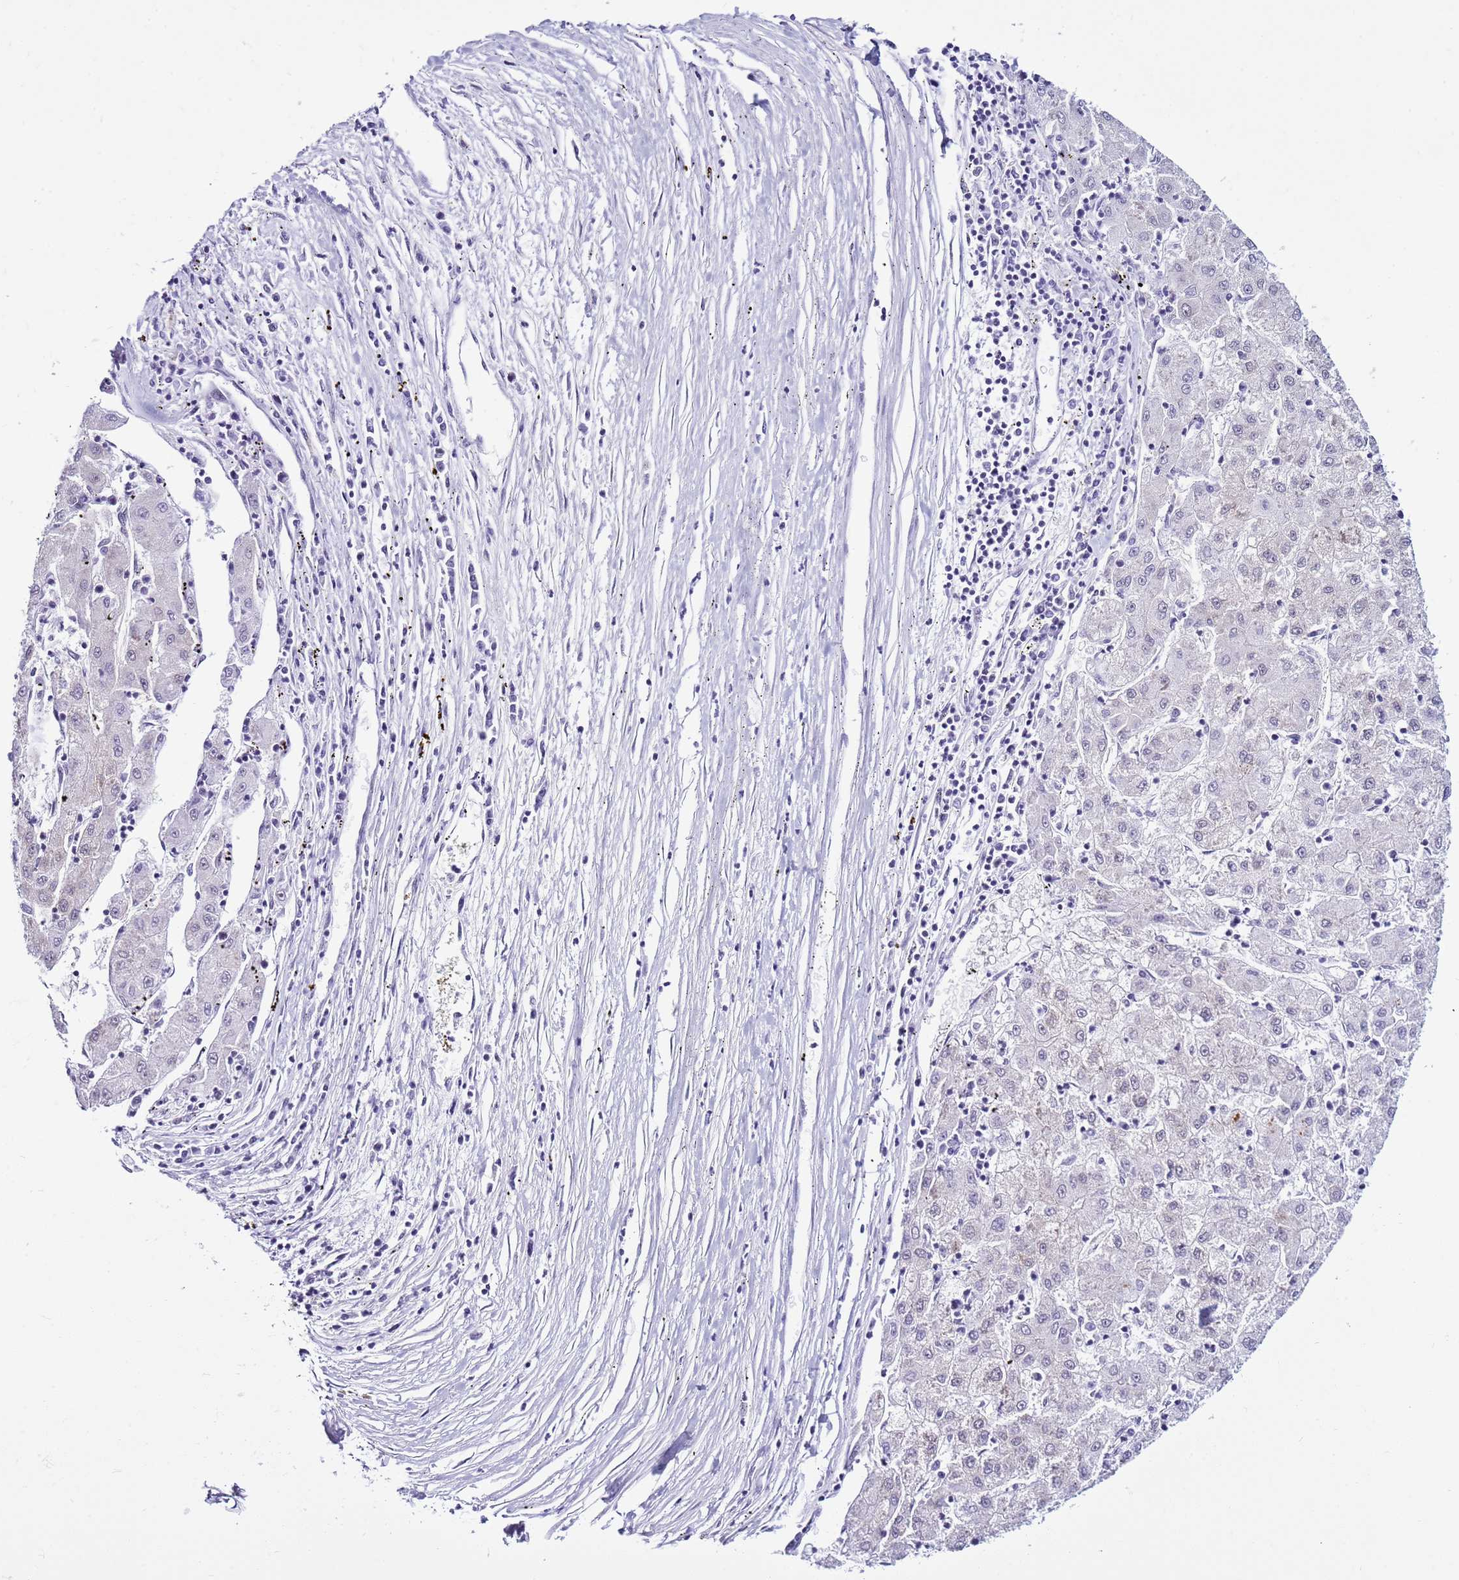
{"staining": {"intensity": "negative", "quantity": "none", "location": "none"}, "tissue": "liver cancer", "cell_type": "Tumor cells", "image_type": "cancer", "snomed": [{"axis": "morphology", "description": "Carcinoma, Hepatocellular, NOS"}, {"axis": "topography", "description": "Liver"}], "caption": "Human liver cancer (hepatocellular carcinoma) stained for a protein using immunohistochemistry demonstrates no staining in tumor cells.", "gene": "DHX15", "patient": {"sex": "male", "age": 72}}